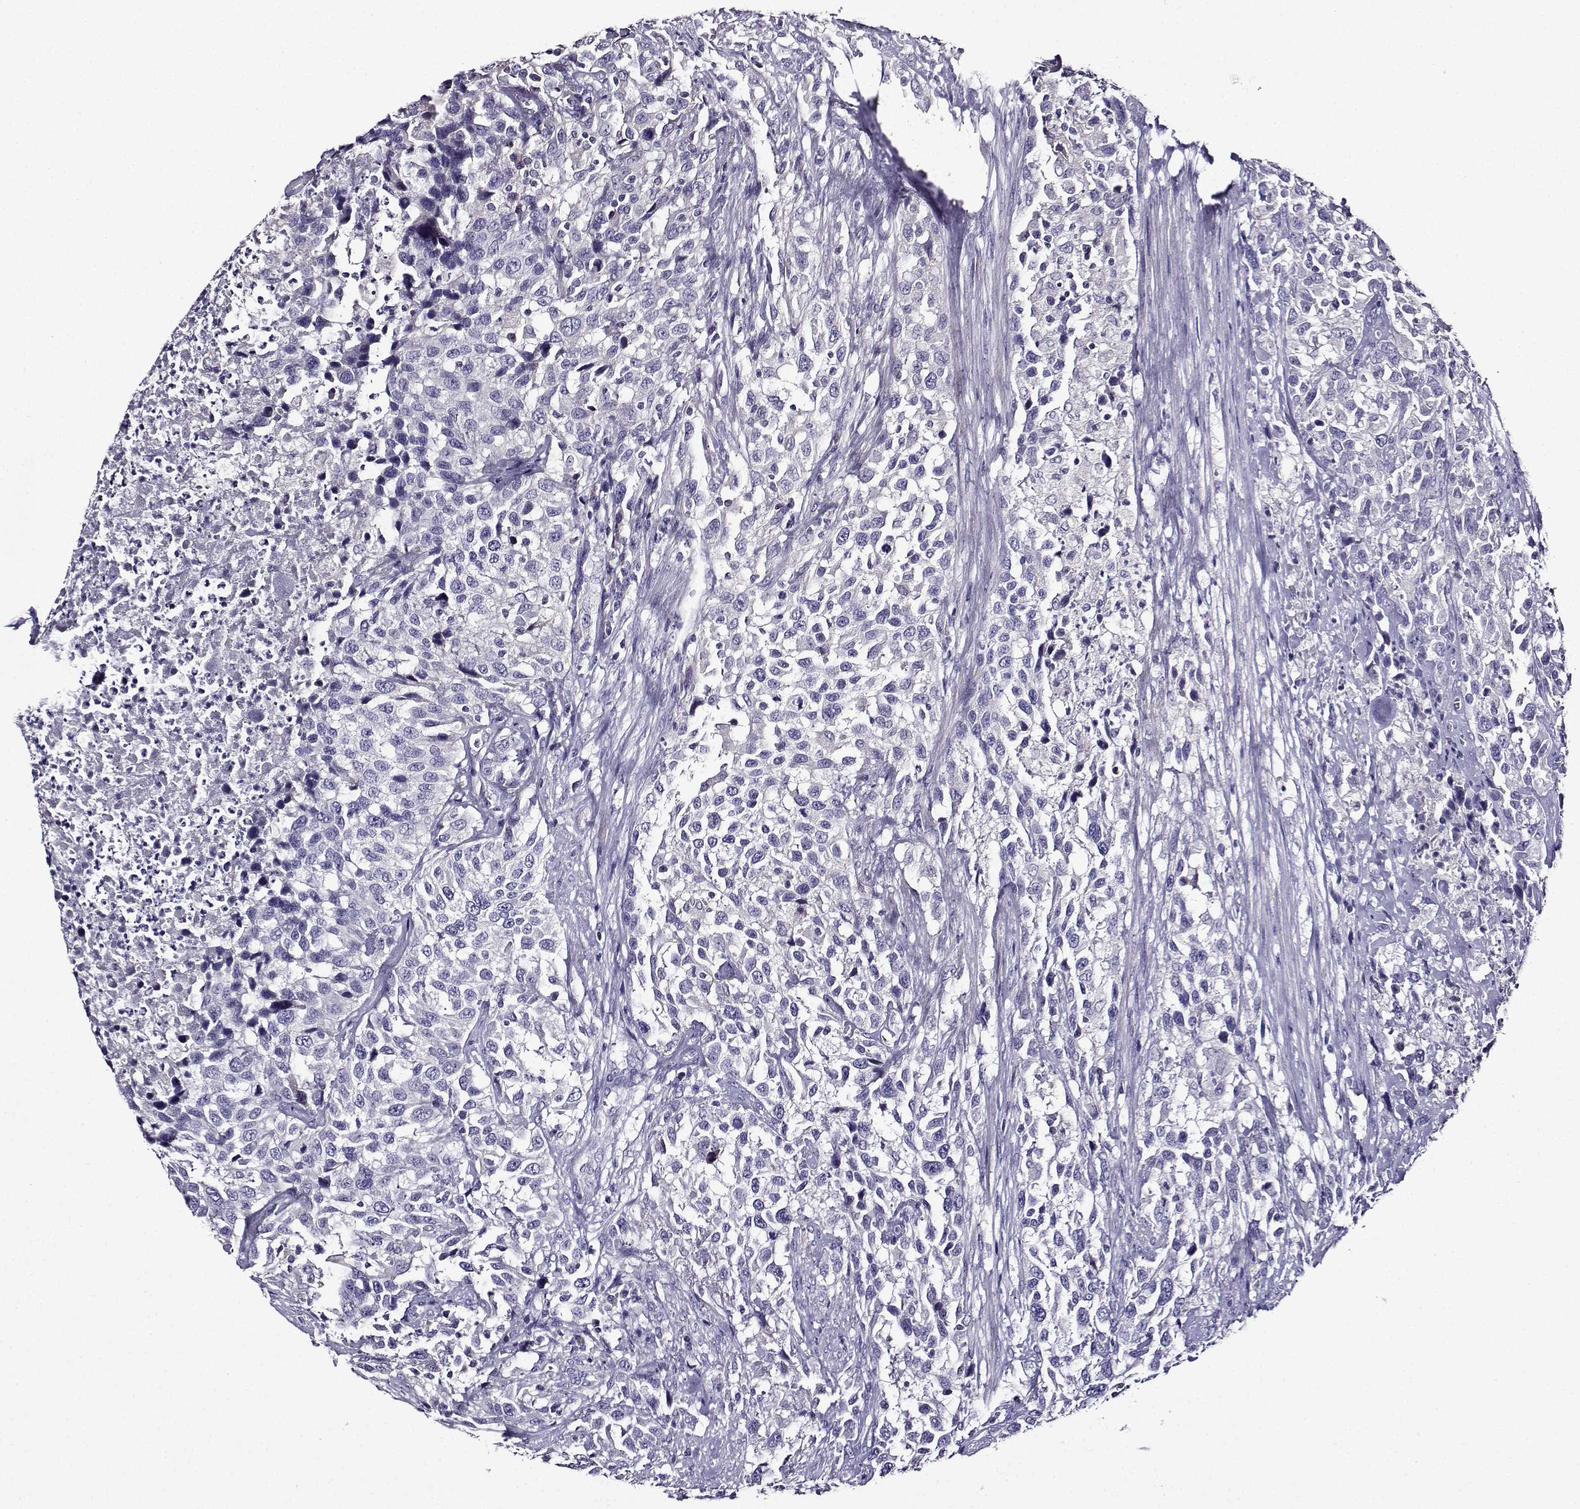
{"staining": {"intensity": "negative", "quantity": "none", "location": "none"}, "tissue": "urothelial cancer", "cell_type": "Tumor cells", "image_type": "cancer", "snomed": [{"axis": "morphology", "description": "Urothelial carcinoma, NOS"}, {"axis": "morphology", "description": "Urothelial carcinoma, High grade"}, {"axis": "topography", "description": "Urinary bladder"}], "caption": "Urothelial cancer stained for a protein using immunohistochemistry (IHC) demonstrates no staining tumor cells.", "gene": "TMEM266", "patient": {"sex": "female", "age": 64}}